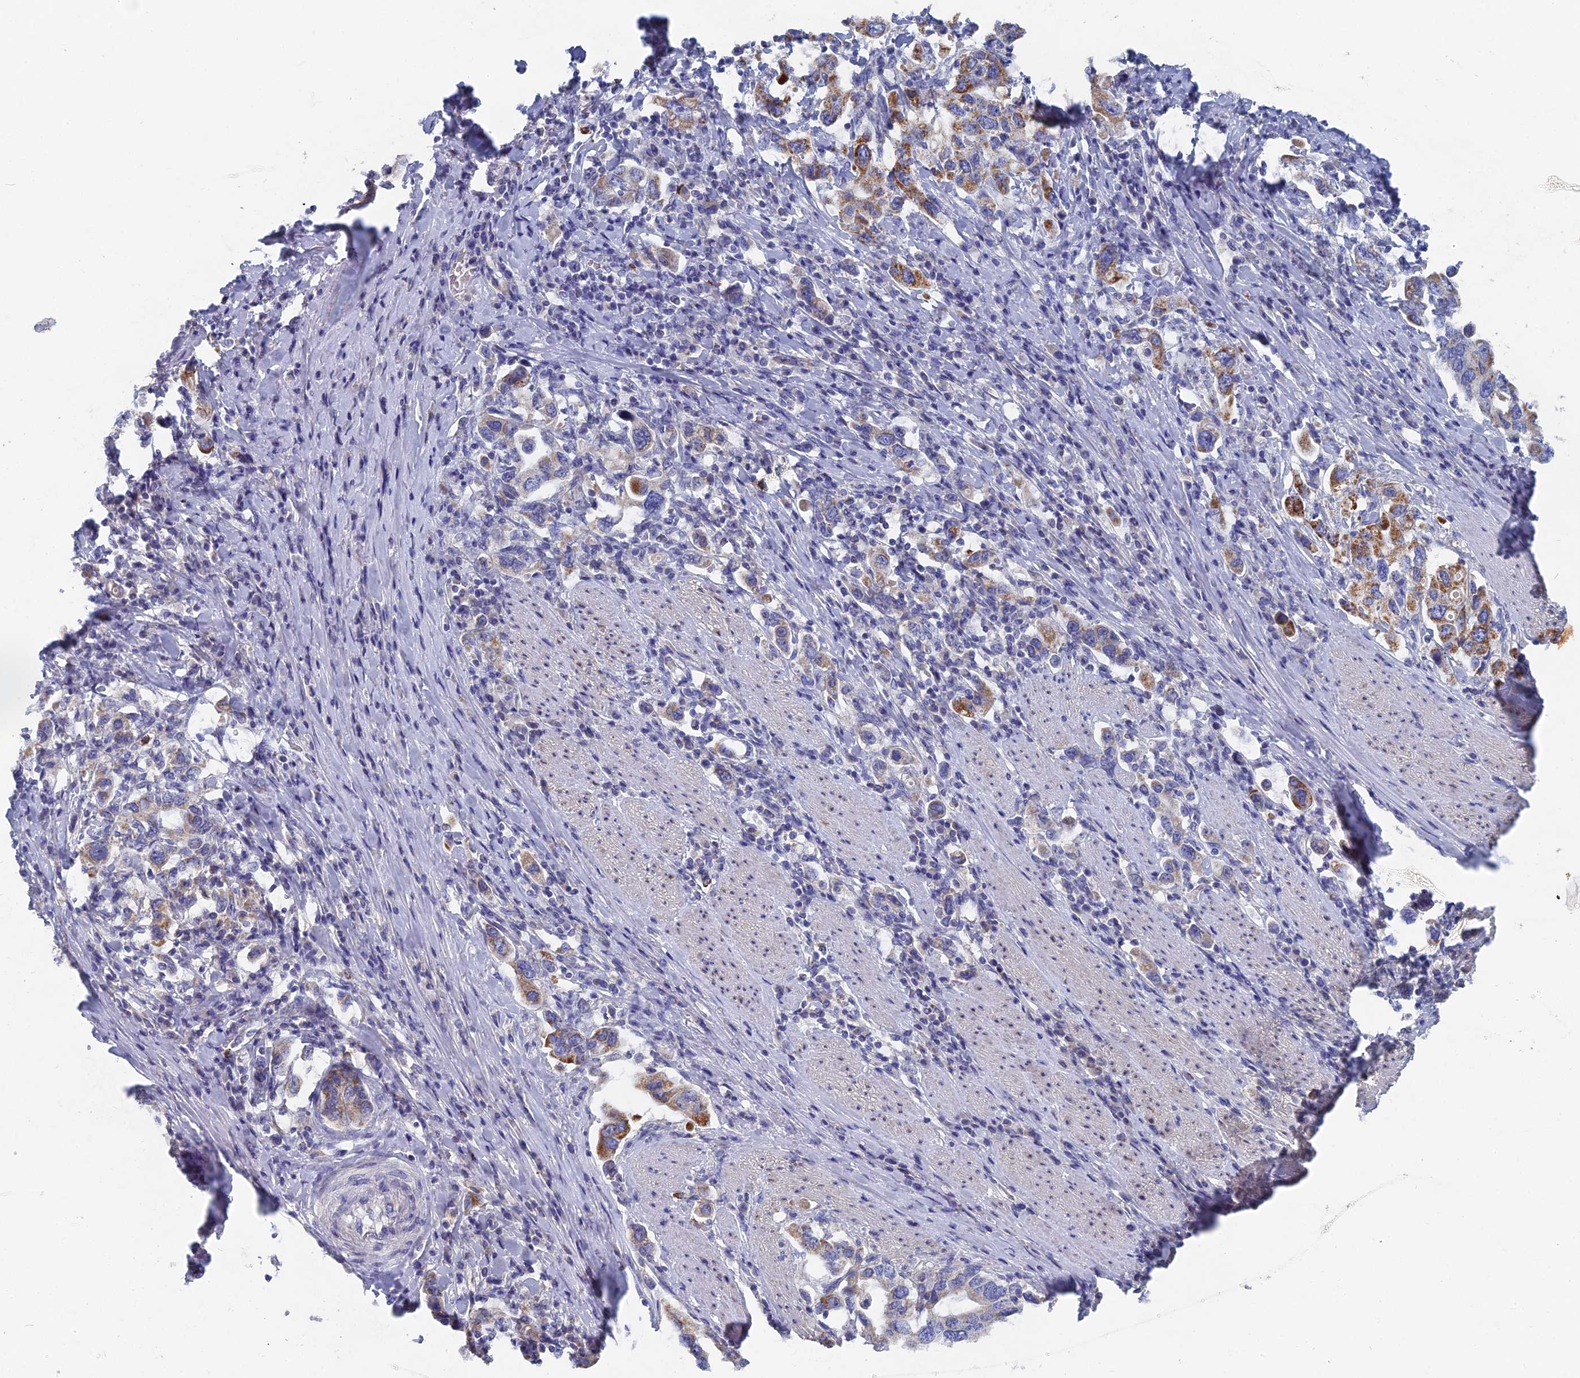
{"staining": {"intensity": "moderate", "quantity": "<25%", "location": "cytoplasmic/membranous"}, "tissue": "stomach cancer", "cell_type": "Tumor cells", "image_type": "cancer", "snomed": [{"axis": "morphology", "description": "Adenocarcinoma, NOS"}, {"axis": "topography", "description": "Stomach, upper"}, {"axis": "topography", "description": "Stomach"}], "caption": "Adenocarcinoma (stomach) was stained to show a protein in brown. There is low levels of moderate cytoplasmic/membranous expression in about <25% of tumor cells.", "gene": "HIGD1A", "patient": {"sex": "male", "age": 62}}